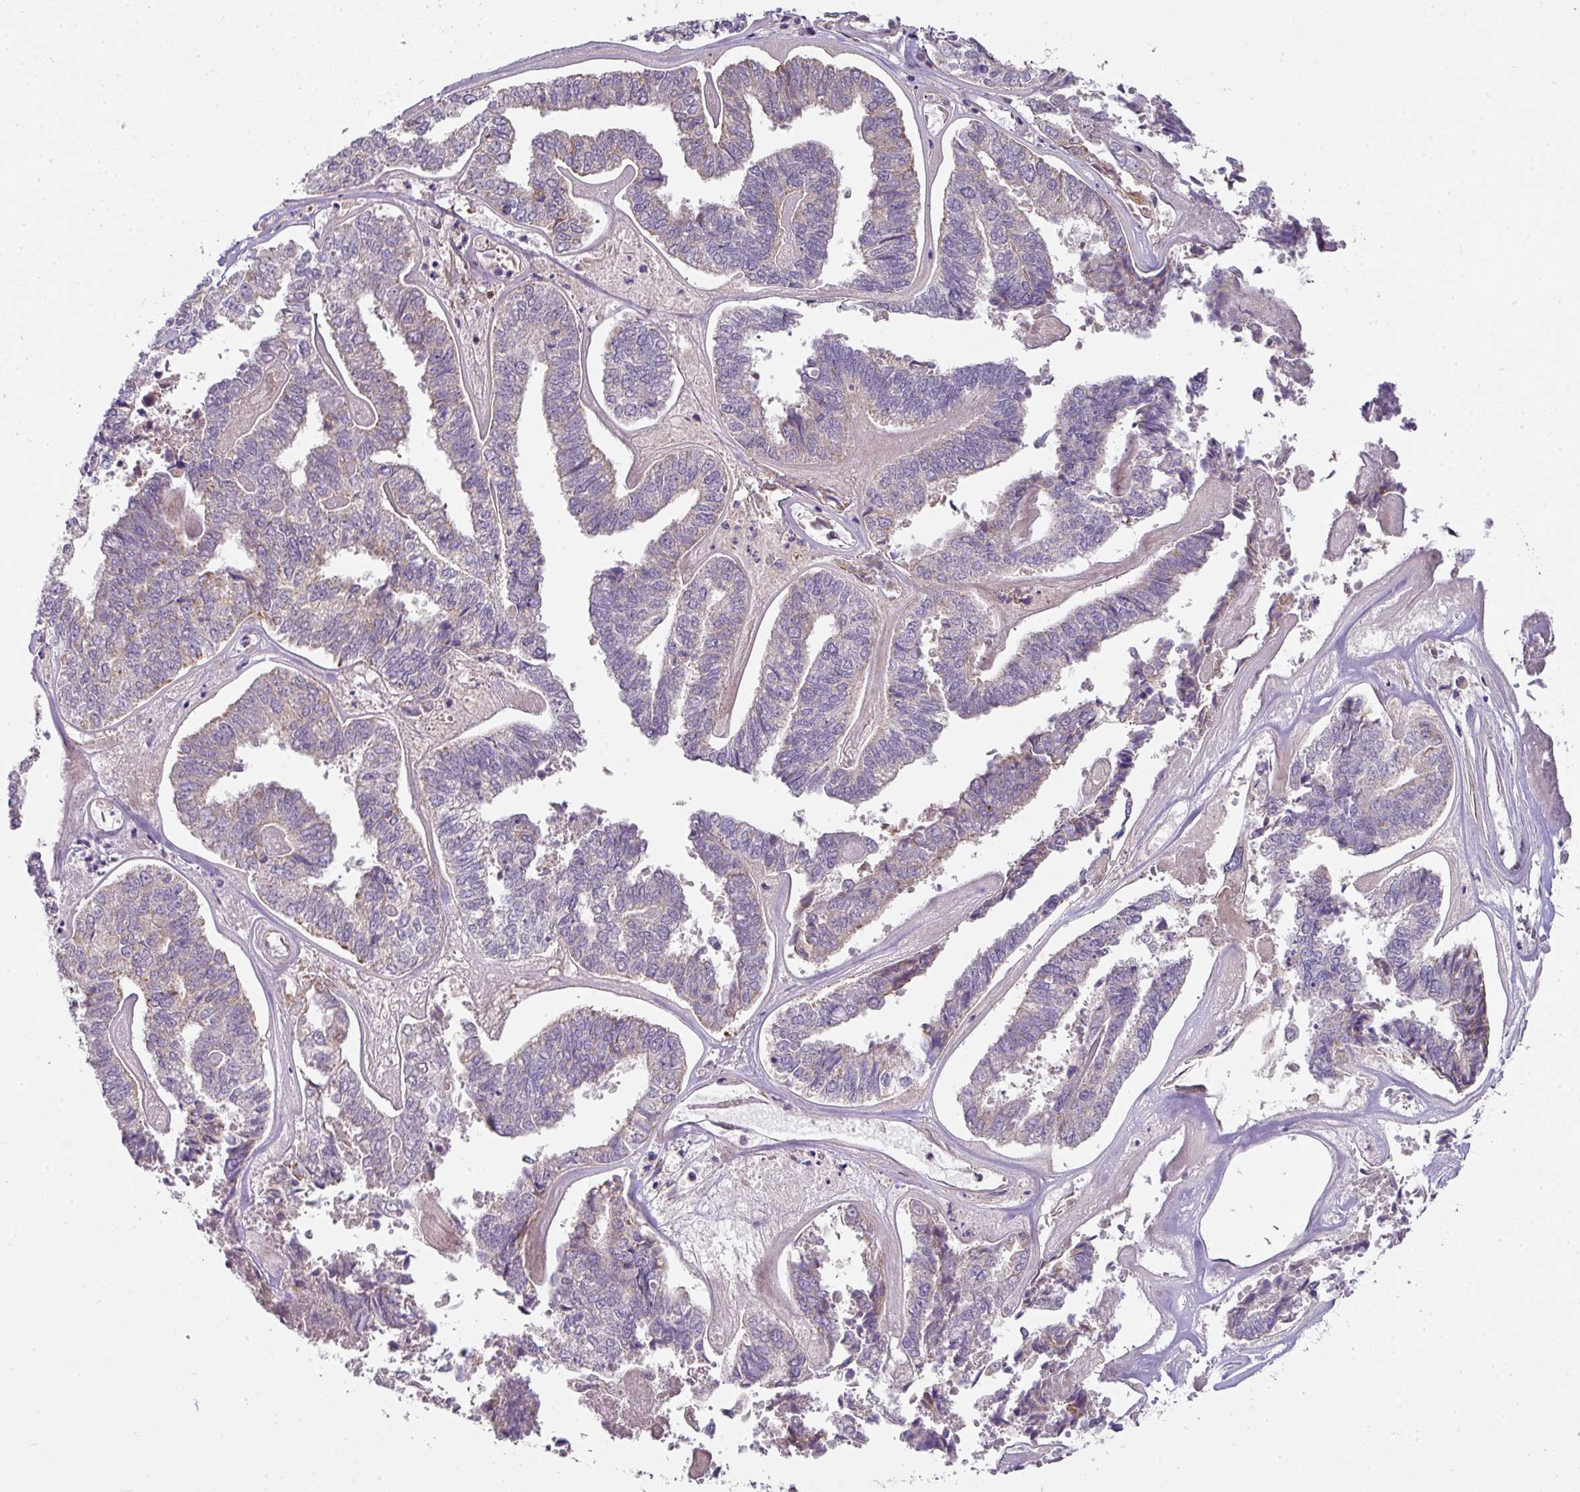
{"staining": {"intensity": "weak", "quantity": "<25%", "location": "cytoplasmic/membranous"}, "tissue": "endometrial cancer", "cell_type": "Tumor cells", "image_type": "cancer", "snomed": [{"axis": "morphology", "description": "Adenocarcinoma, NOS"}, {"axis": "topography", "description": "Endometrium"}], "caption": "This is an immunohistochemistry image of endometrial cancer. There is no expression in tumor cells.", "gene": "STK35", "patient": {"sex": "female", "age": 73}}